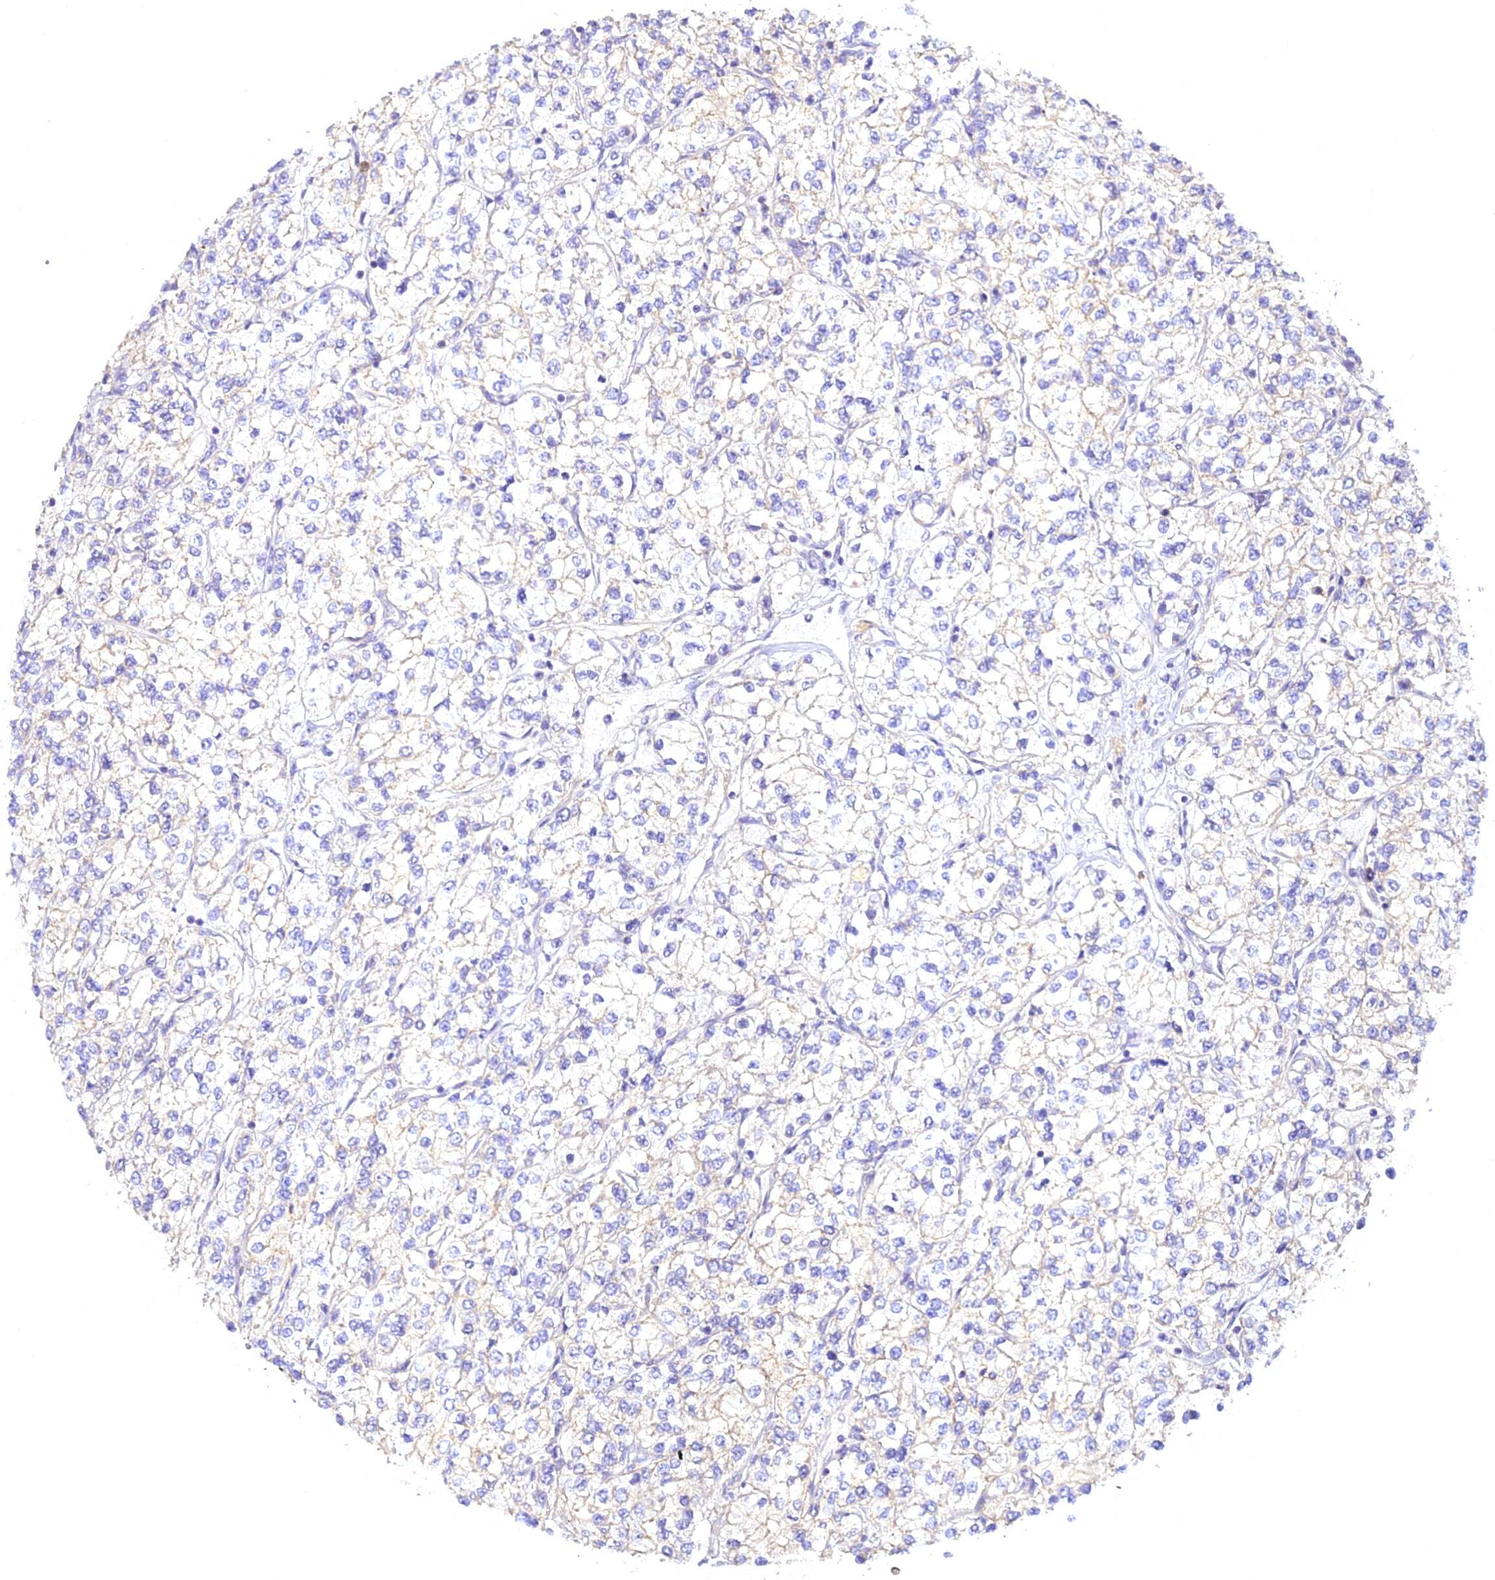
{"staining": {"intensity": "negative", "quantity": "none", "location": "none"}, "tissue": "renal cancer", "cell_type": "Tumor cells", "image_type": "cancer", "snomed": [{"axis": "morphology", "description": "Adenocarcinoma, NOS"}, {"axis": "topography", "description": "Kidney"}], "caption": "An image of renal cancer (adenocarcinoma) stained for a protein displays no brown staining in tumor cells.", "gene": "CENPV", "patient": {"sex": "male", "age": 80}}